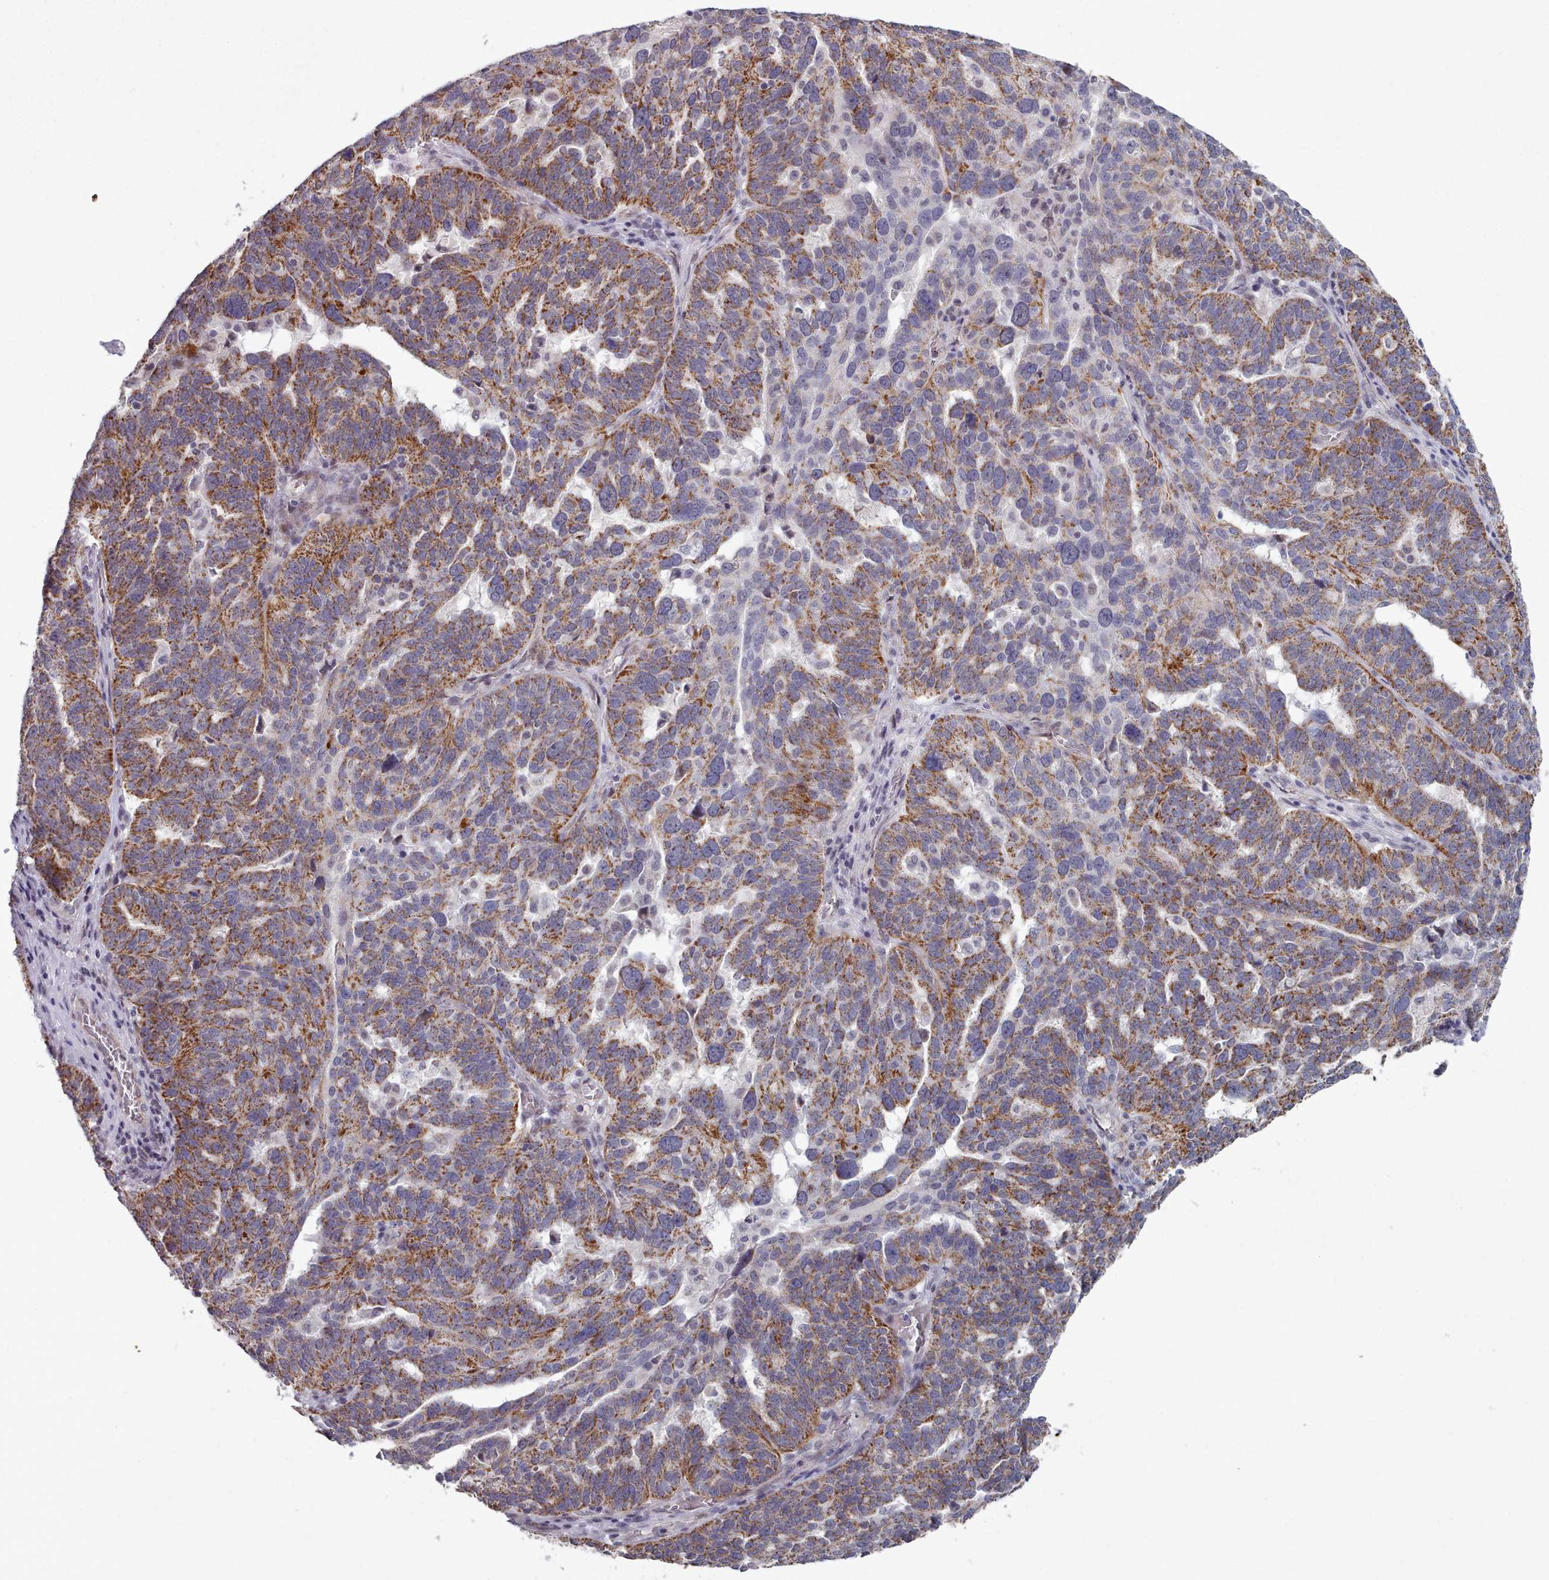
{"staining": {"intensity": "moderate", "quantity": ">75%", "location": "cytoplasmic/membranous"}, "tissue": "ovarian cancer", "cell_type": "Tumor cells", "image_type": "cancer", "snomed": [{"axis": "morphology", "description": "Cystadenocarcinoma, serous, NOS"}, {"axis": "topography", "description": "Ovary"}], "caption": "The micrograph demonstrates a brown stain indicating the presence of a protein in the cytoplasmic/membranous of tumor cells in ovarian serous cystadenocarcinoma. The staining is performed using DAB (3,3'-diaminobenzidine) brown chromogen to label protein expression. The nuclei are counter-stained blue using hematoxylin.", "gene": "TRARG1", "patient": {"sex": "female", "age": 59}}